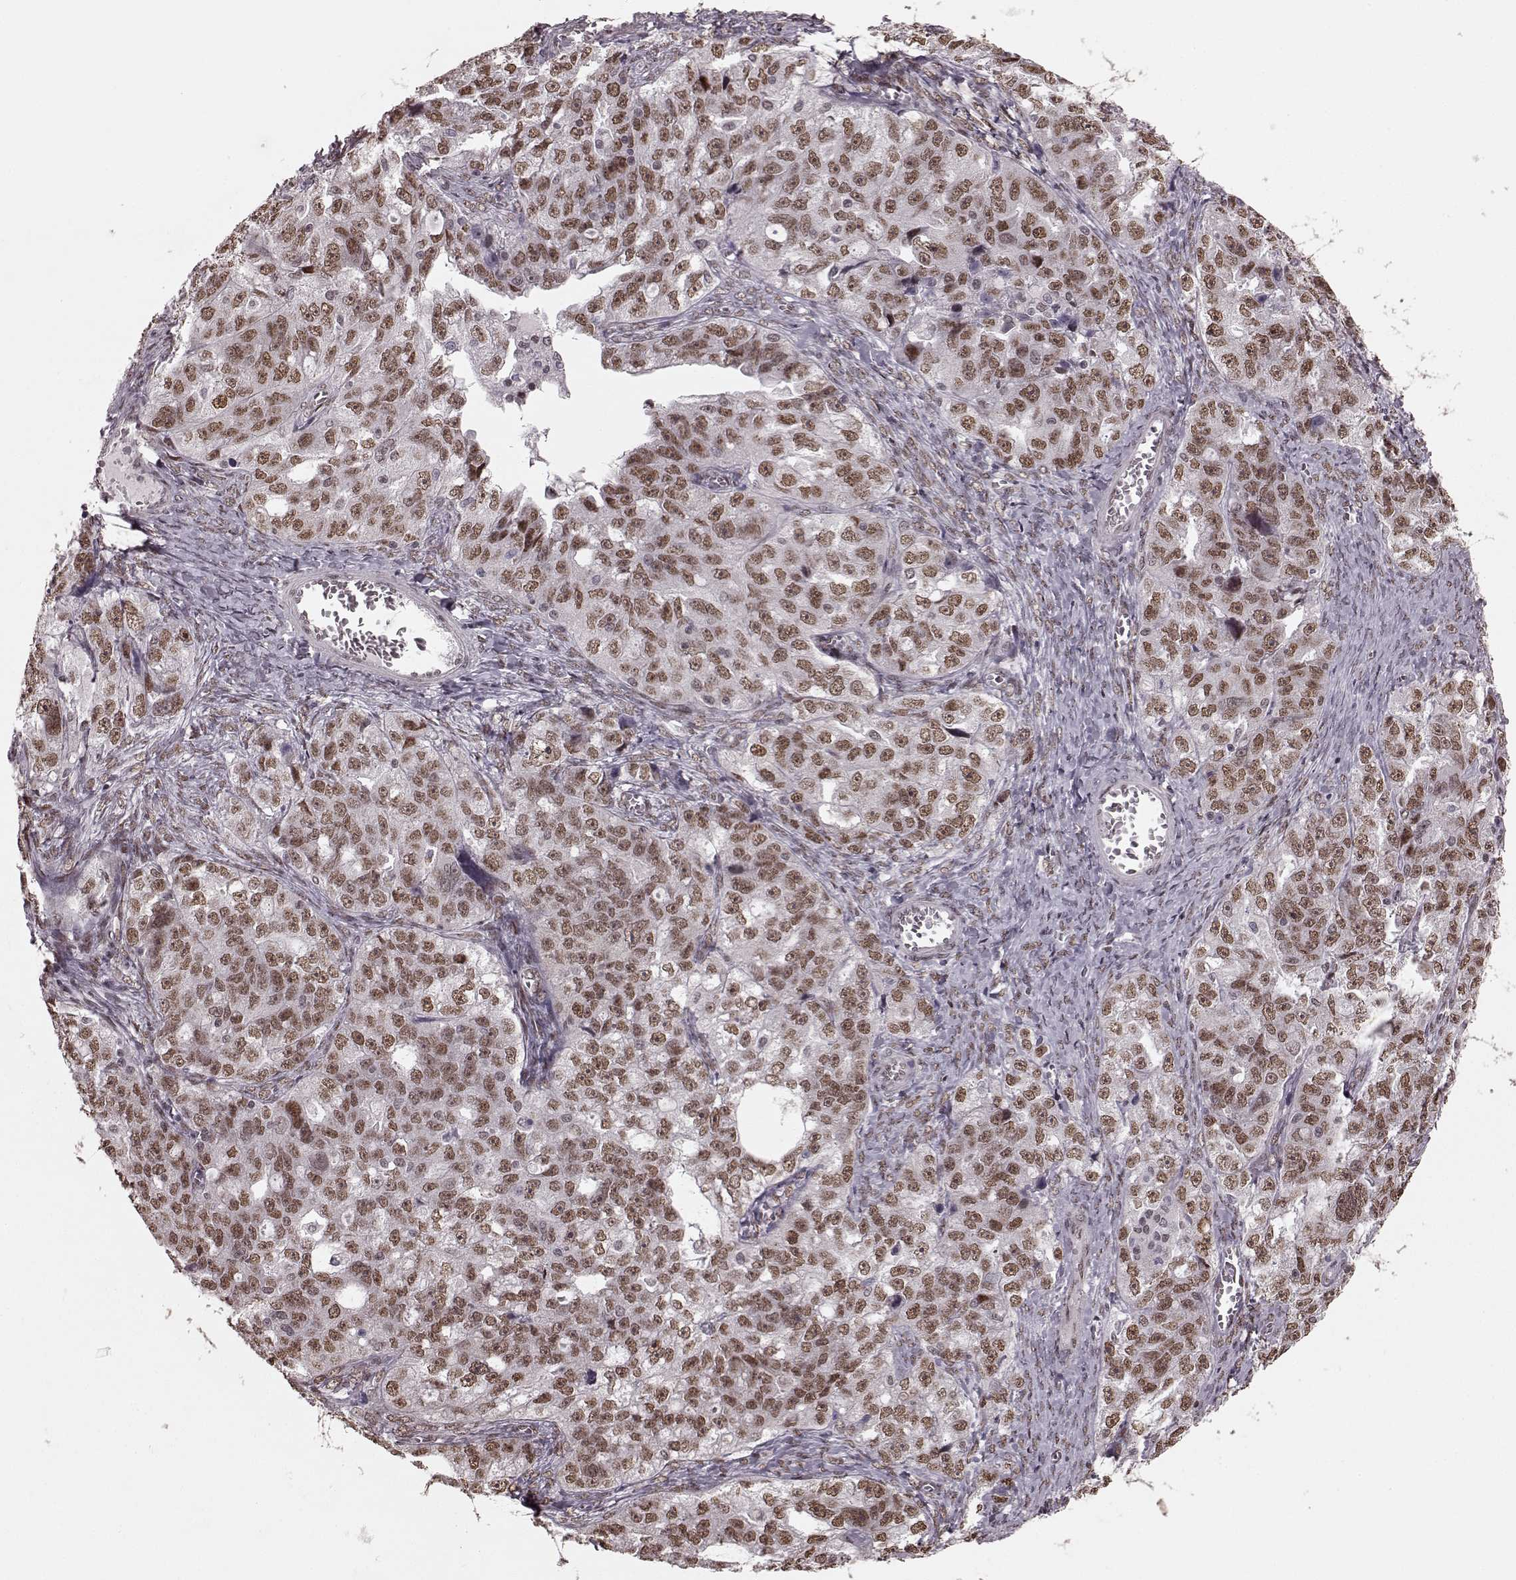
{"staining": {"intensity": "moderate", "quantity": ">75%", "location": "nuclear"}, "tissue": "ovarian cancer", "cell_type": "Tumor cells", "image_type": "cancer", "snomed": [{"axis": "morphology", "description": "Cystadenocarcinoma, serous, NOS"}, {"axis": "topography", "description": "Ovary"}], "caption": "DAB immunohistochemical staining of human ovarian cancer reveals moderate nuclear protein expression in about >75% of tumor cells.", "gene": "NR2C1", "patient": {"sex": "female", "age": 51}}